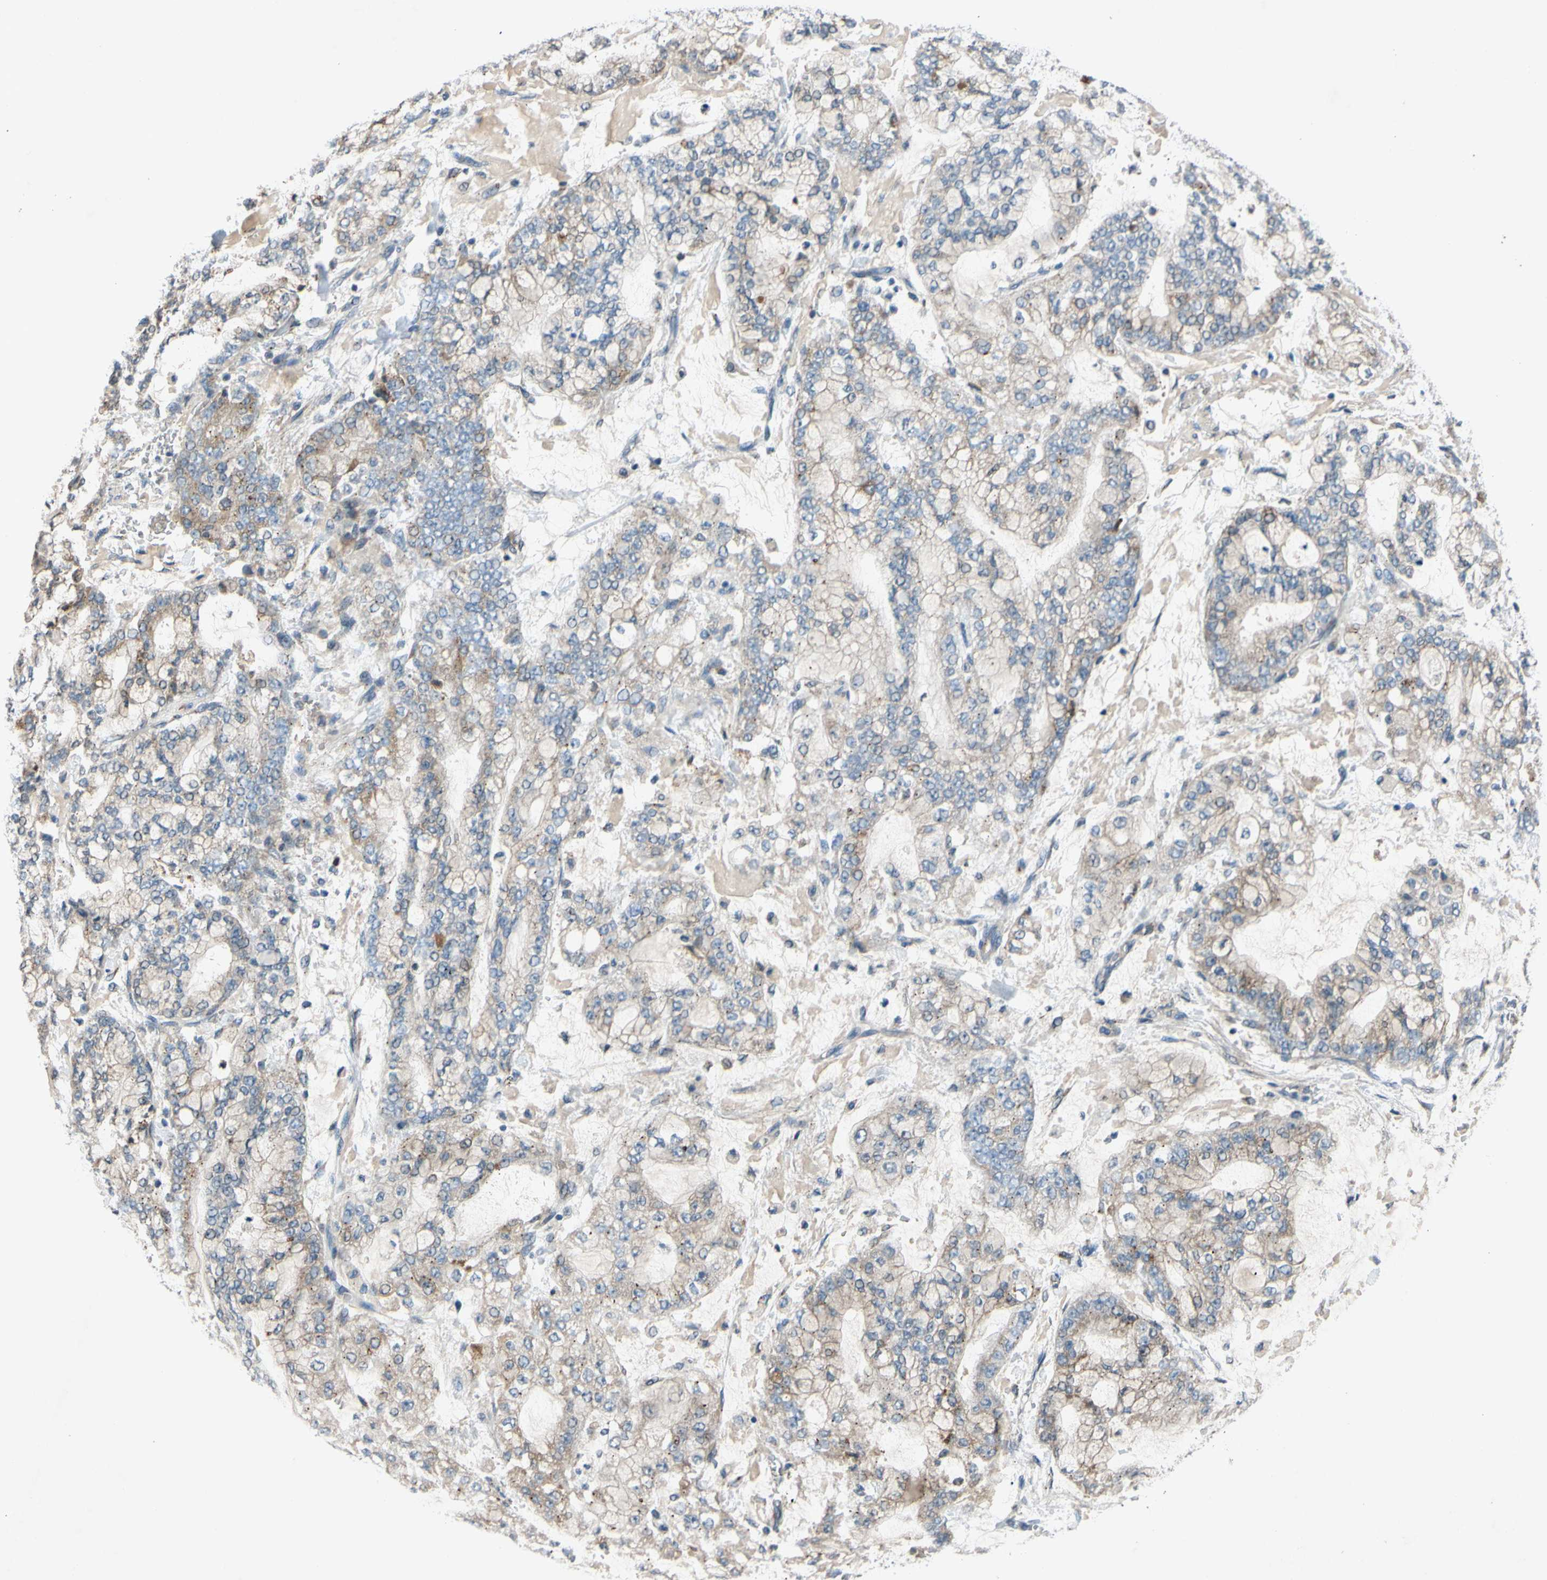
{"staining": {"intensity": "weak", "quantity": ">75%", "location": "cytoplasmic/membranous"}, "tissue": "stomach cancer", "cell_type": "Tumor cells", "image_type": "cancer", "snomed": [{"axis": "morphology", "description": "Adenocarcinoma, NOS"}, {"axis": "topography", "description": "Stomach"}], "caption": "A photomicrograph showing weak cytoplasmic/membranous positivity in approximately >75% of tumor cells in stomach cancer, as visualized by brown immunohistochemical staining.", "gene": "ADD2", "patient": {"sex": "male", "age": 76}}